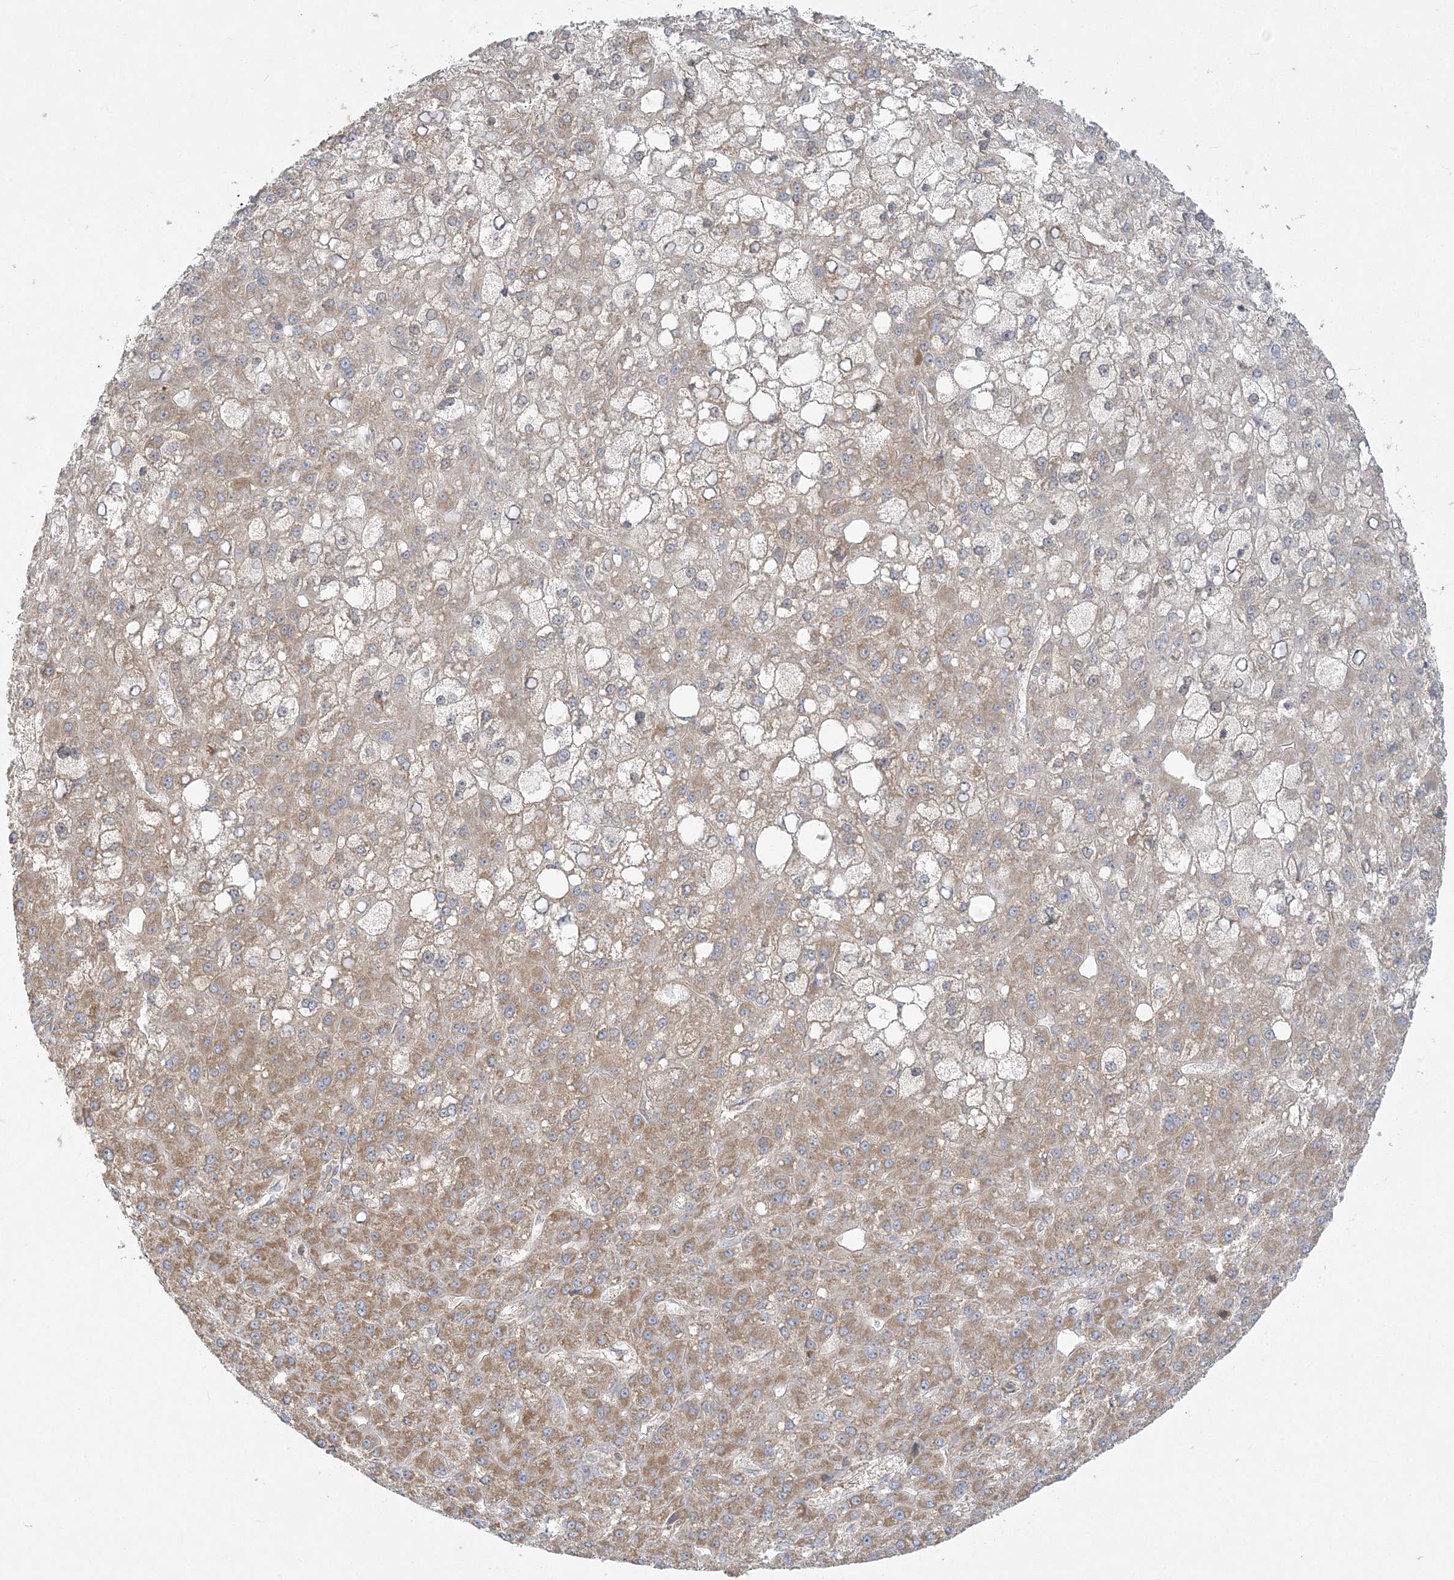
{"staining": {"intensity": "moderate", "quantity": "25%-75%", "location": "cytoplasmic/membranous"}, "tissue": "liver cancer", "cell_type": "Tumor cells", "image_type": "cancer", "snomed": [{"axis": "morphology", "description": "Carcinoma, Hepatocellular, NOS"}, {"axis": "topography", "description": "Liver"}], "caption": "A micrograph of human liver cancer (hepatocellular carcinoma) stained for a protein exhibits moderate cytoplasmic/membranous brown staining in tumor cells.", "gene": "ZC3H6", "patient": {"sex": "male", "age": 67}}